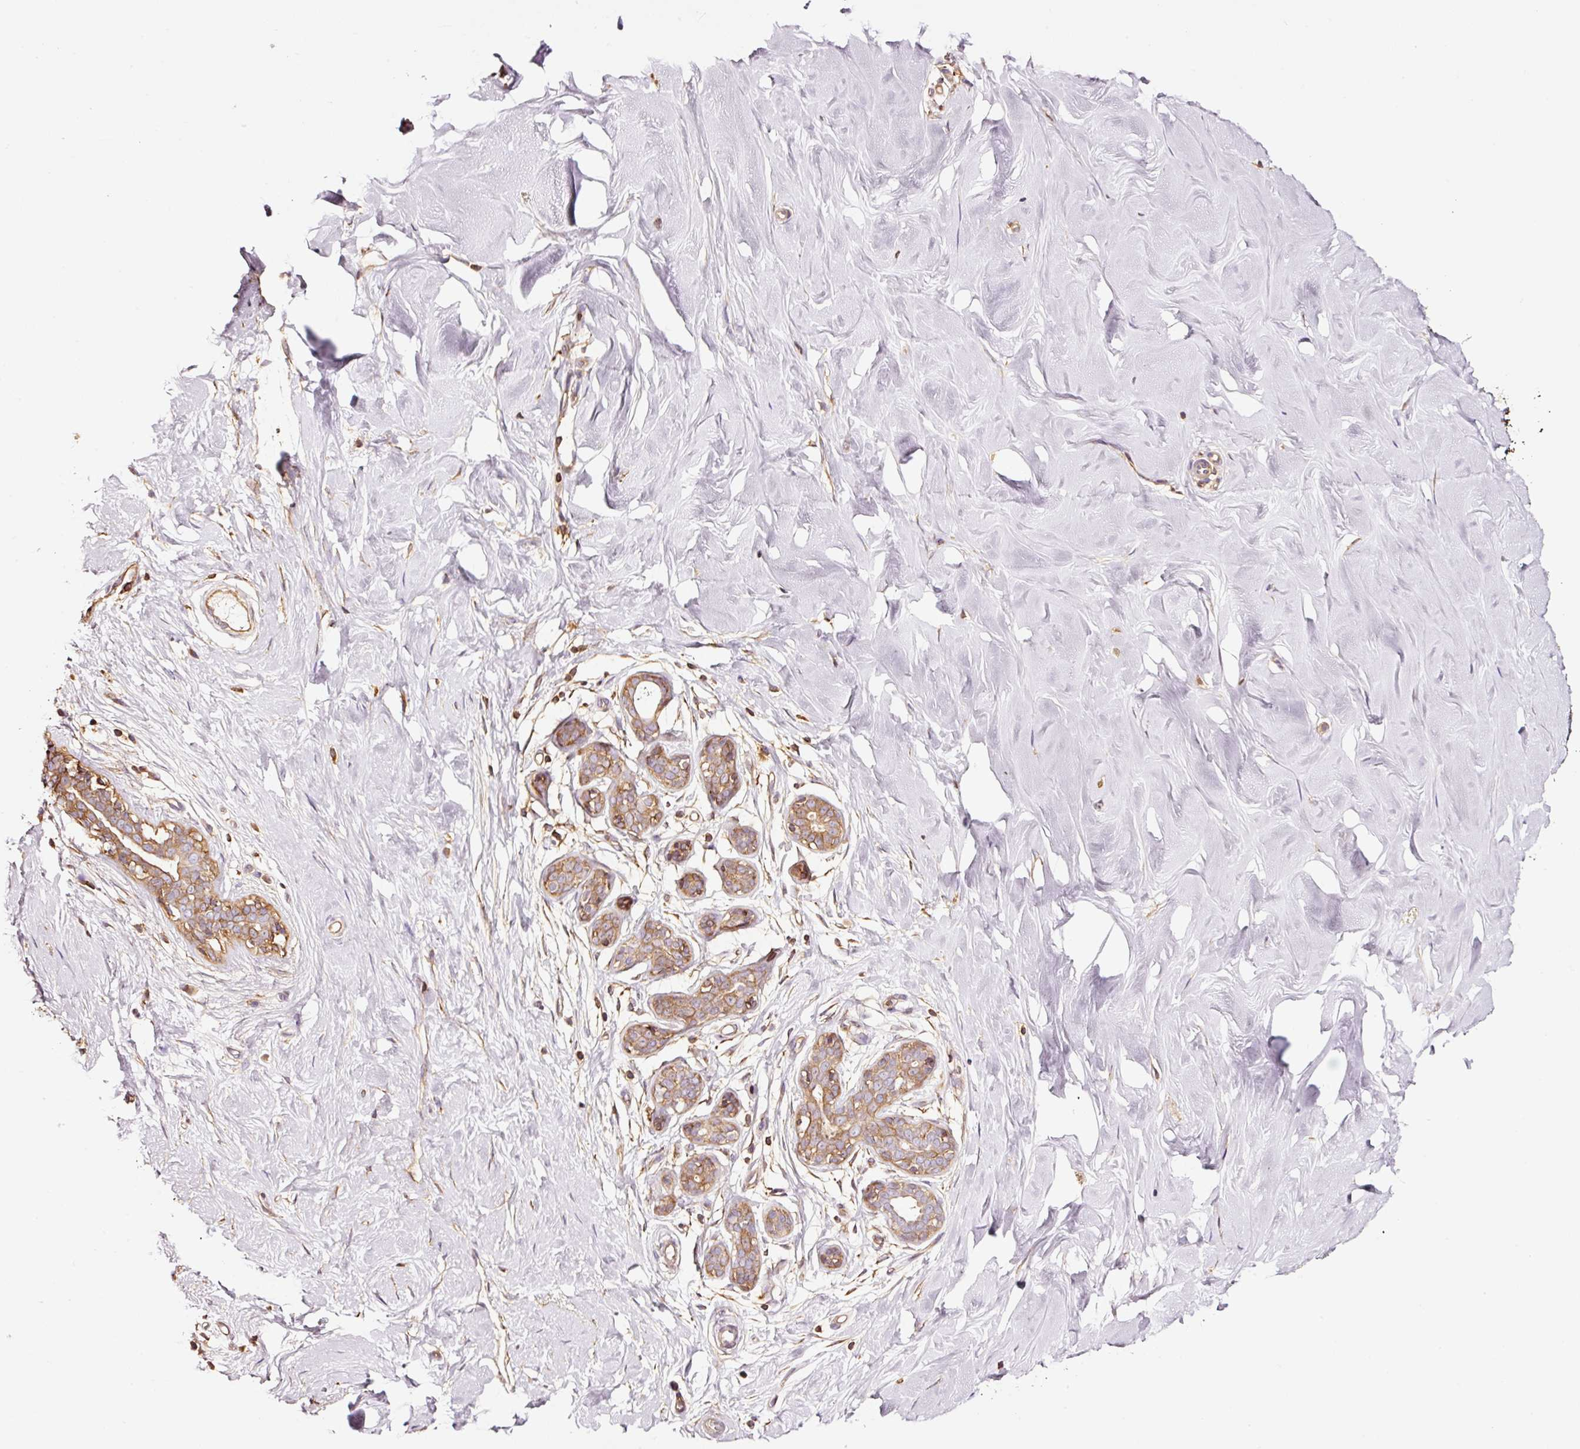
{"staining": {"intensity": "negative", "quantity": "none", "location": "none"}, "tissue": "breast", "cell_type": "Adipocytes", "image_type": "normal", "snomed": [{"axis": "morphology", "description": "Normal tissue, NOS"}, {"axis": "topography", "description": "Breast"}], "caption": "An image of human breast is negative for staining in adipocytes. (Brightfield microscopy of DAB (3,3'-diaminobenzidine) IHC at high magnification).", "gene": "METAP1", "patient": {"sex": "female", "age": 27}}